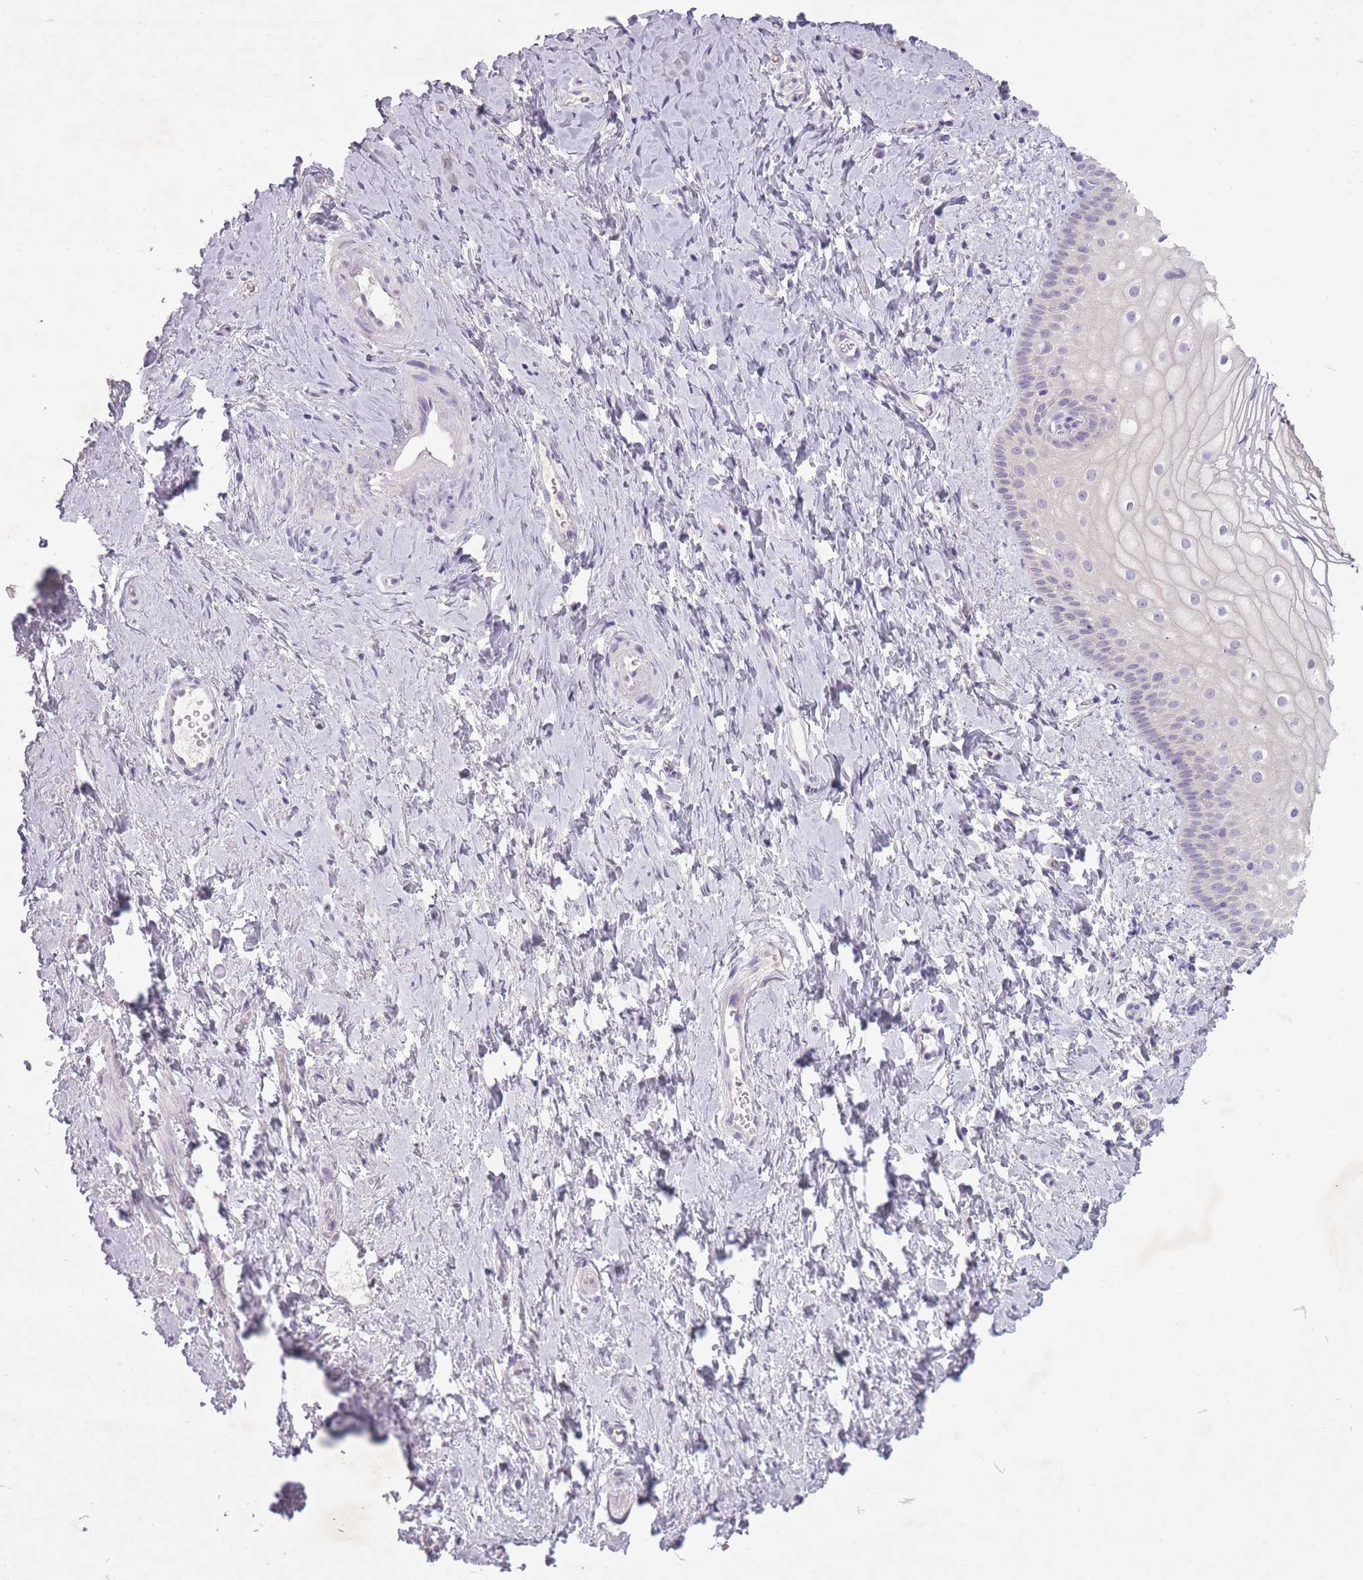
{"staining": {"intensity": "negative", "quantity": "none", "location": "none"}, "tissue": "vagina", "cell_type": "Squamous epithelial cells", "image_type": "normal", "snomed": [{"axis": "morphology", "description": "Normal tissue, NOS"}, {"axis": "topography", "description": "Vagina"}], "caption": "A high-resolution histopathology image shows immunohistochemistry staining of benign vagina, which demonstrates no significant expression in squamous epithelial cells. (DAB IHC visualized using brightfield microscopy, high magnification).", "gene": "FAM43B", "patient": {"sex": "female", "age": 56}}